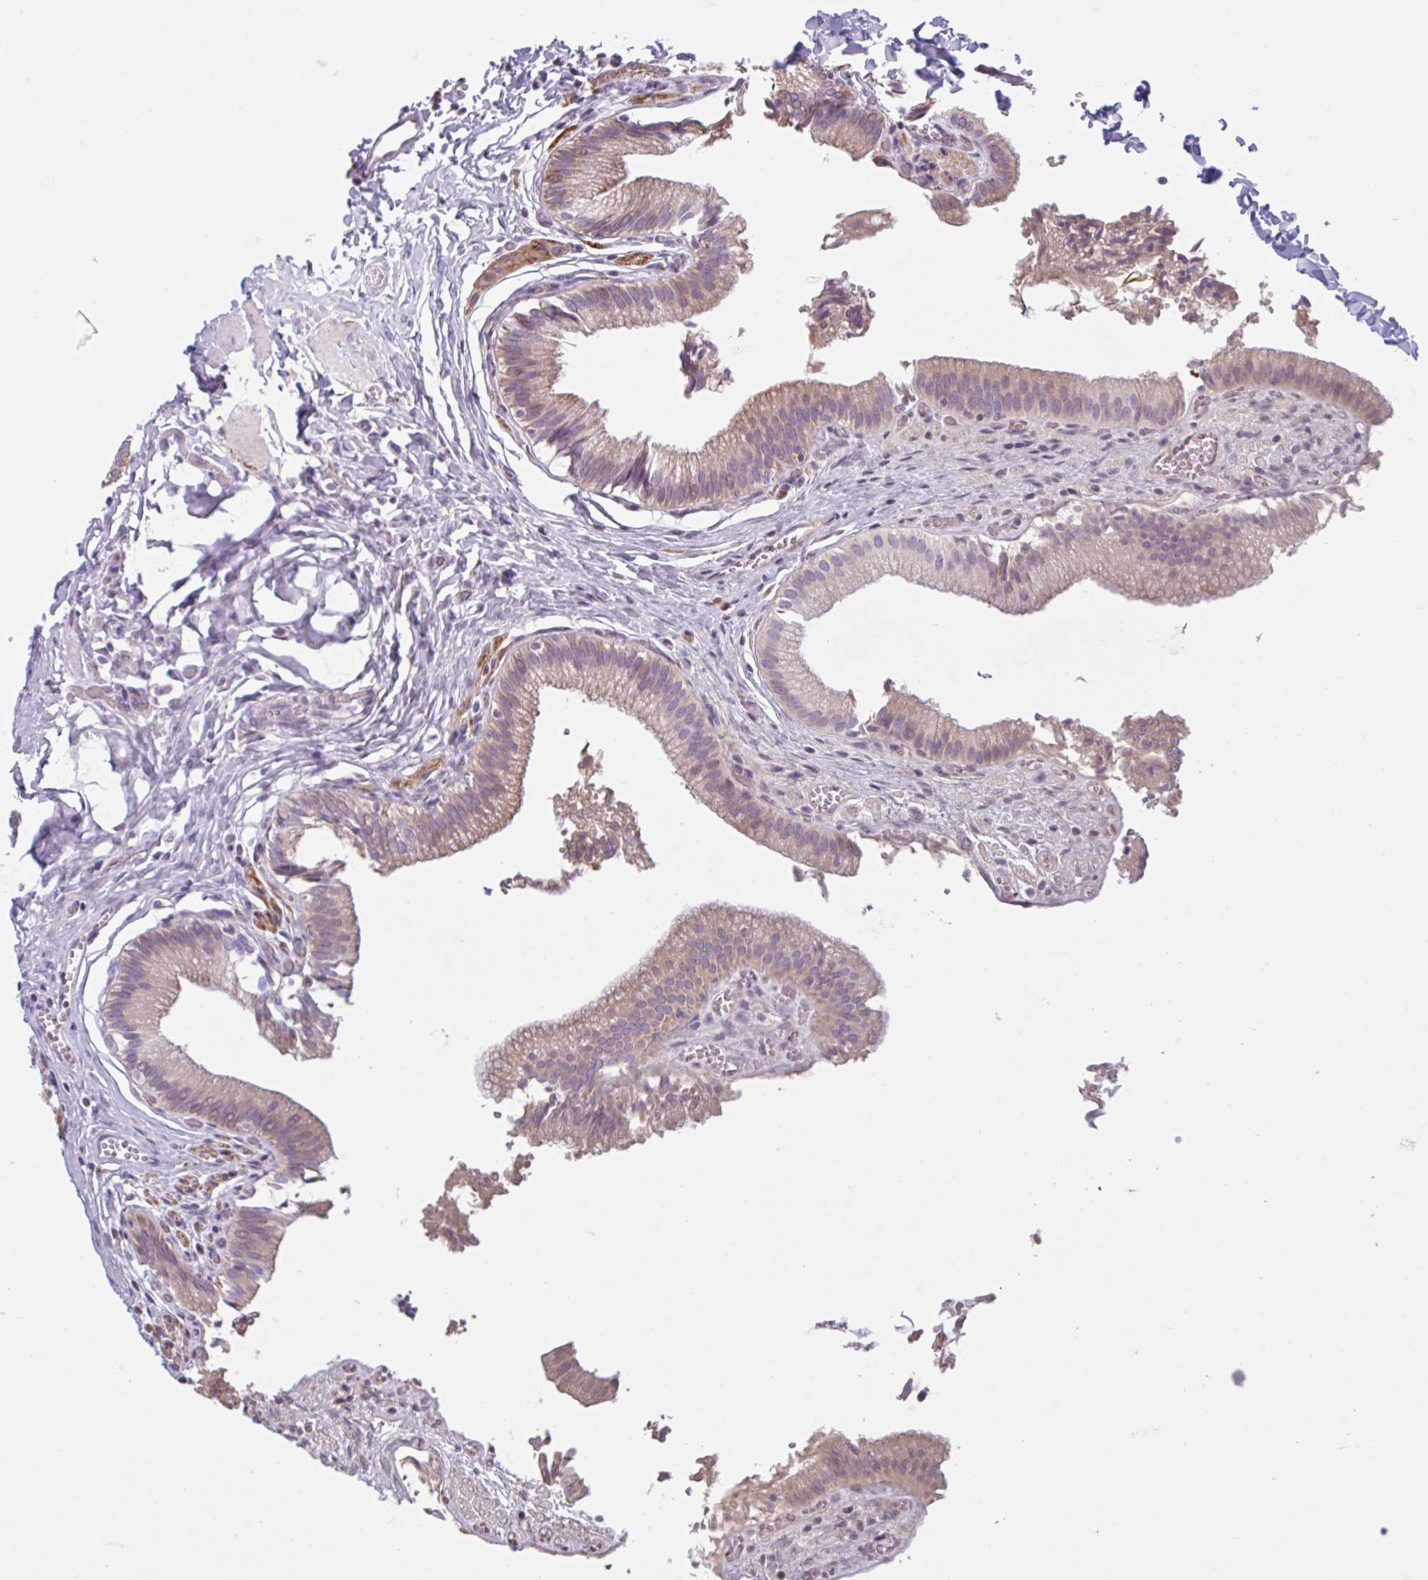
{"staining": {"intensity": "weak", "quantity": ">75%", "location": "cytoplasmic/membranous"}, "tissue": "gallbladder", "cell_type": "Glandular cells", "image_type": "normal", "snomed": [{"axis": "morphology", "description": "Normal tissue, NOS"}, {"axis": "topography", "description": "Gallbladder"}, {"axis": "topography", "description": "Peripheral nerve tissue"}], "caption": "A low amount of weak cytoplasmic/membranous staining is appreciated in approximately >75% of glandular cells in unremarkable gallbladder. The staining is performed using DAB brown chromogen to label protein expression. The nuclei are counter-stained blue using hematoxylin.", "gene": "CDH19", "patient": {"sex": "male", "age": 17}}